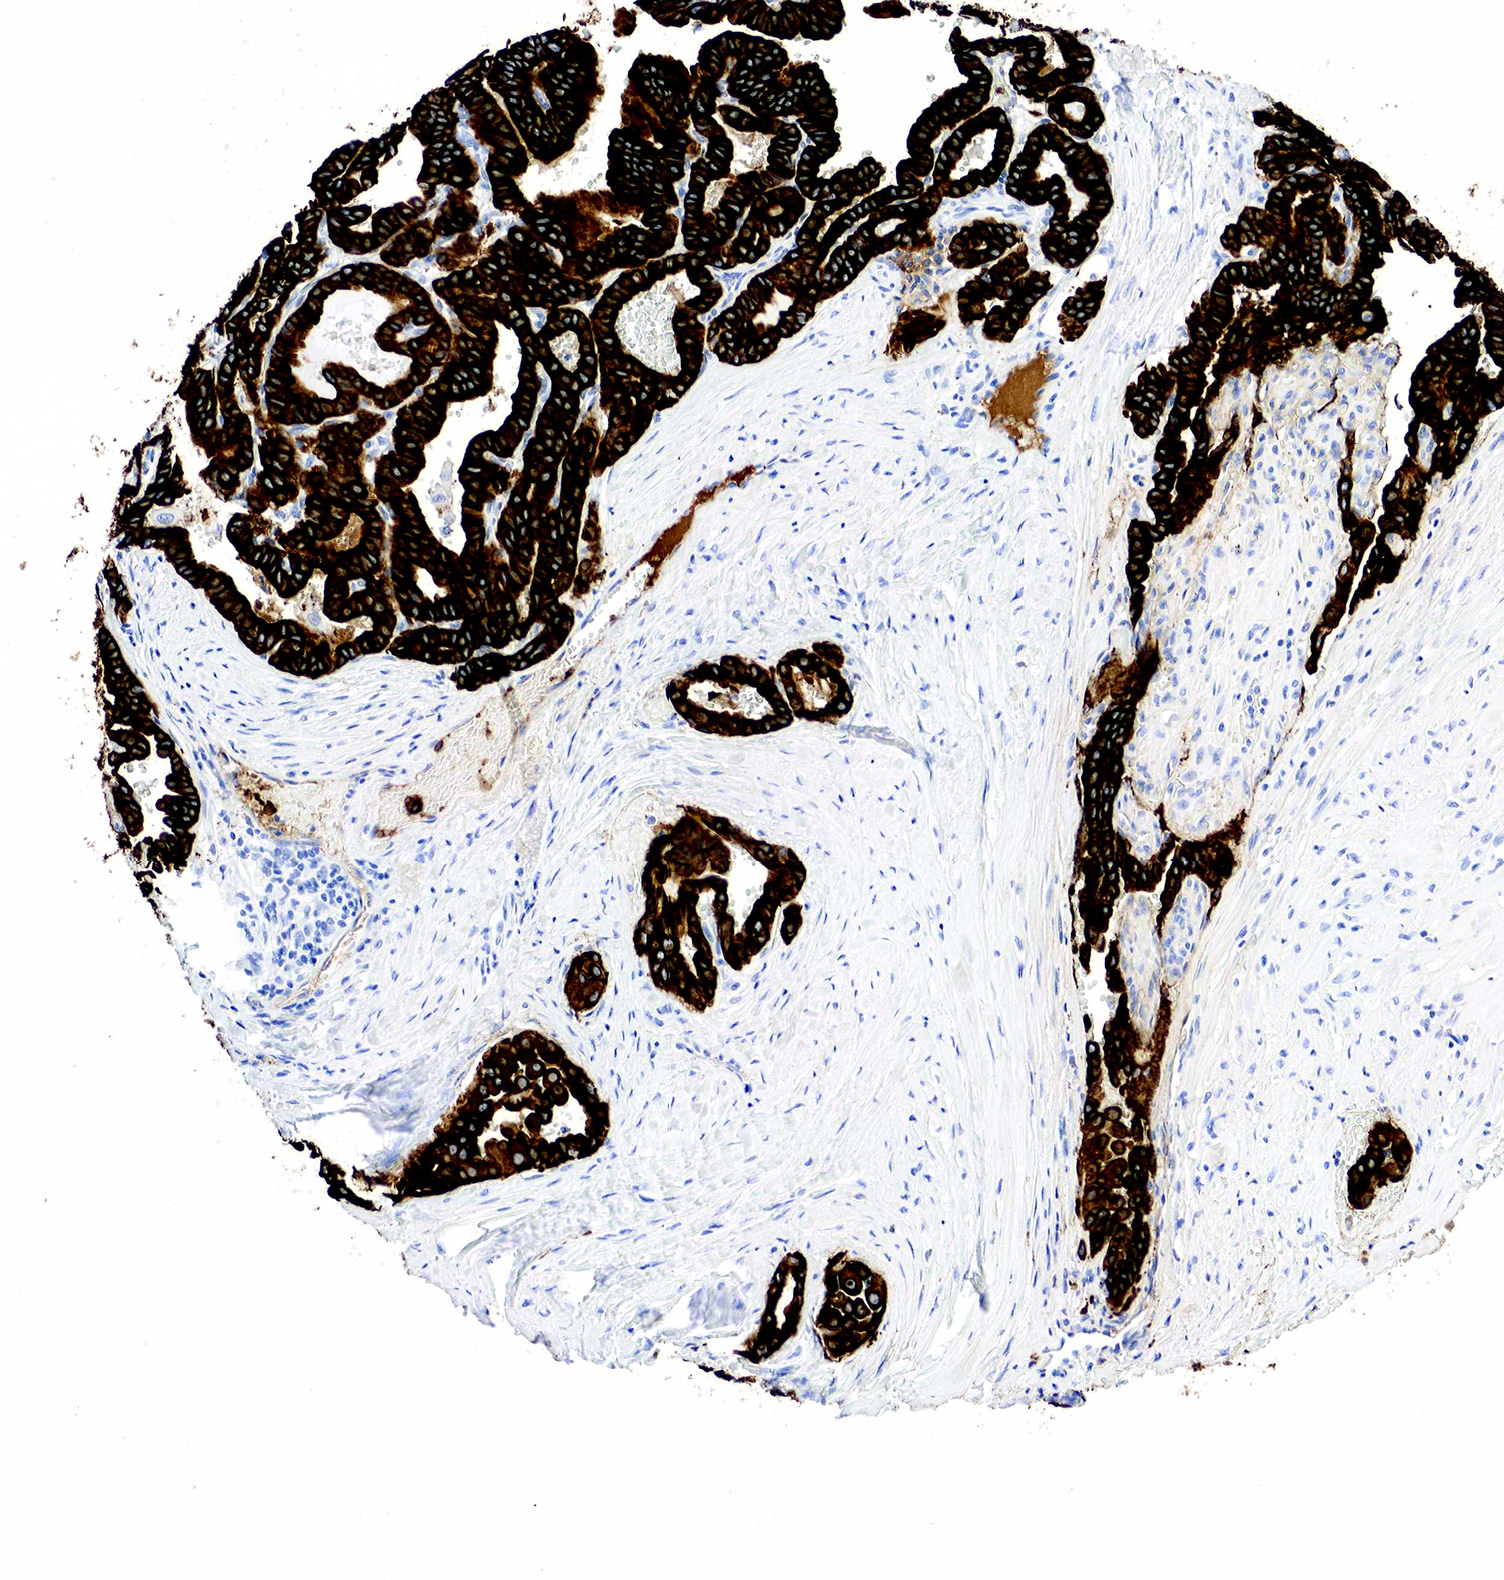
{"staining": {"intensity": "strong", "quantity": ">75%", "location": "cytoplasmic/membranous"}, "tissue": "thyroid cancer", "cell_type": "Tumor cells", "image_type": "cancer", "snomed": [{"axis": "morphology", "description": "Papillary adenocarcinoma, NOS"}, {"axis": "topography", "description": "Thyroid gland"}], "caption": "High-power microscopy captured an immunohistochemistry histopathology image of thyroid papillary adenocarcinoma, revealing strong cytoplasmic/membranous expression in approximately >75% of tumor cells. Using DAB (3,3'-diaminobenzidine) (brown) and hematoxylin (blue) stains, captured at high magnification using brightfield microscopy.", "gene": "KRT7", "patient": {"sex": "male", "age": 87}}